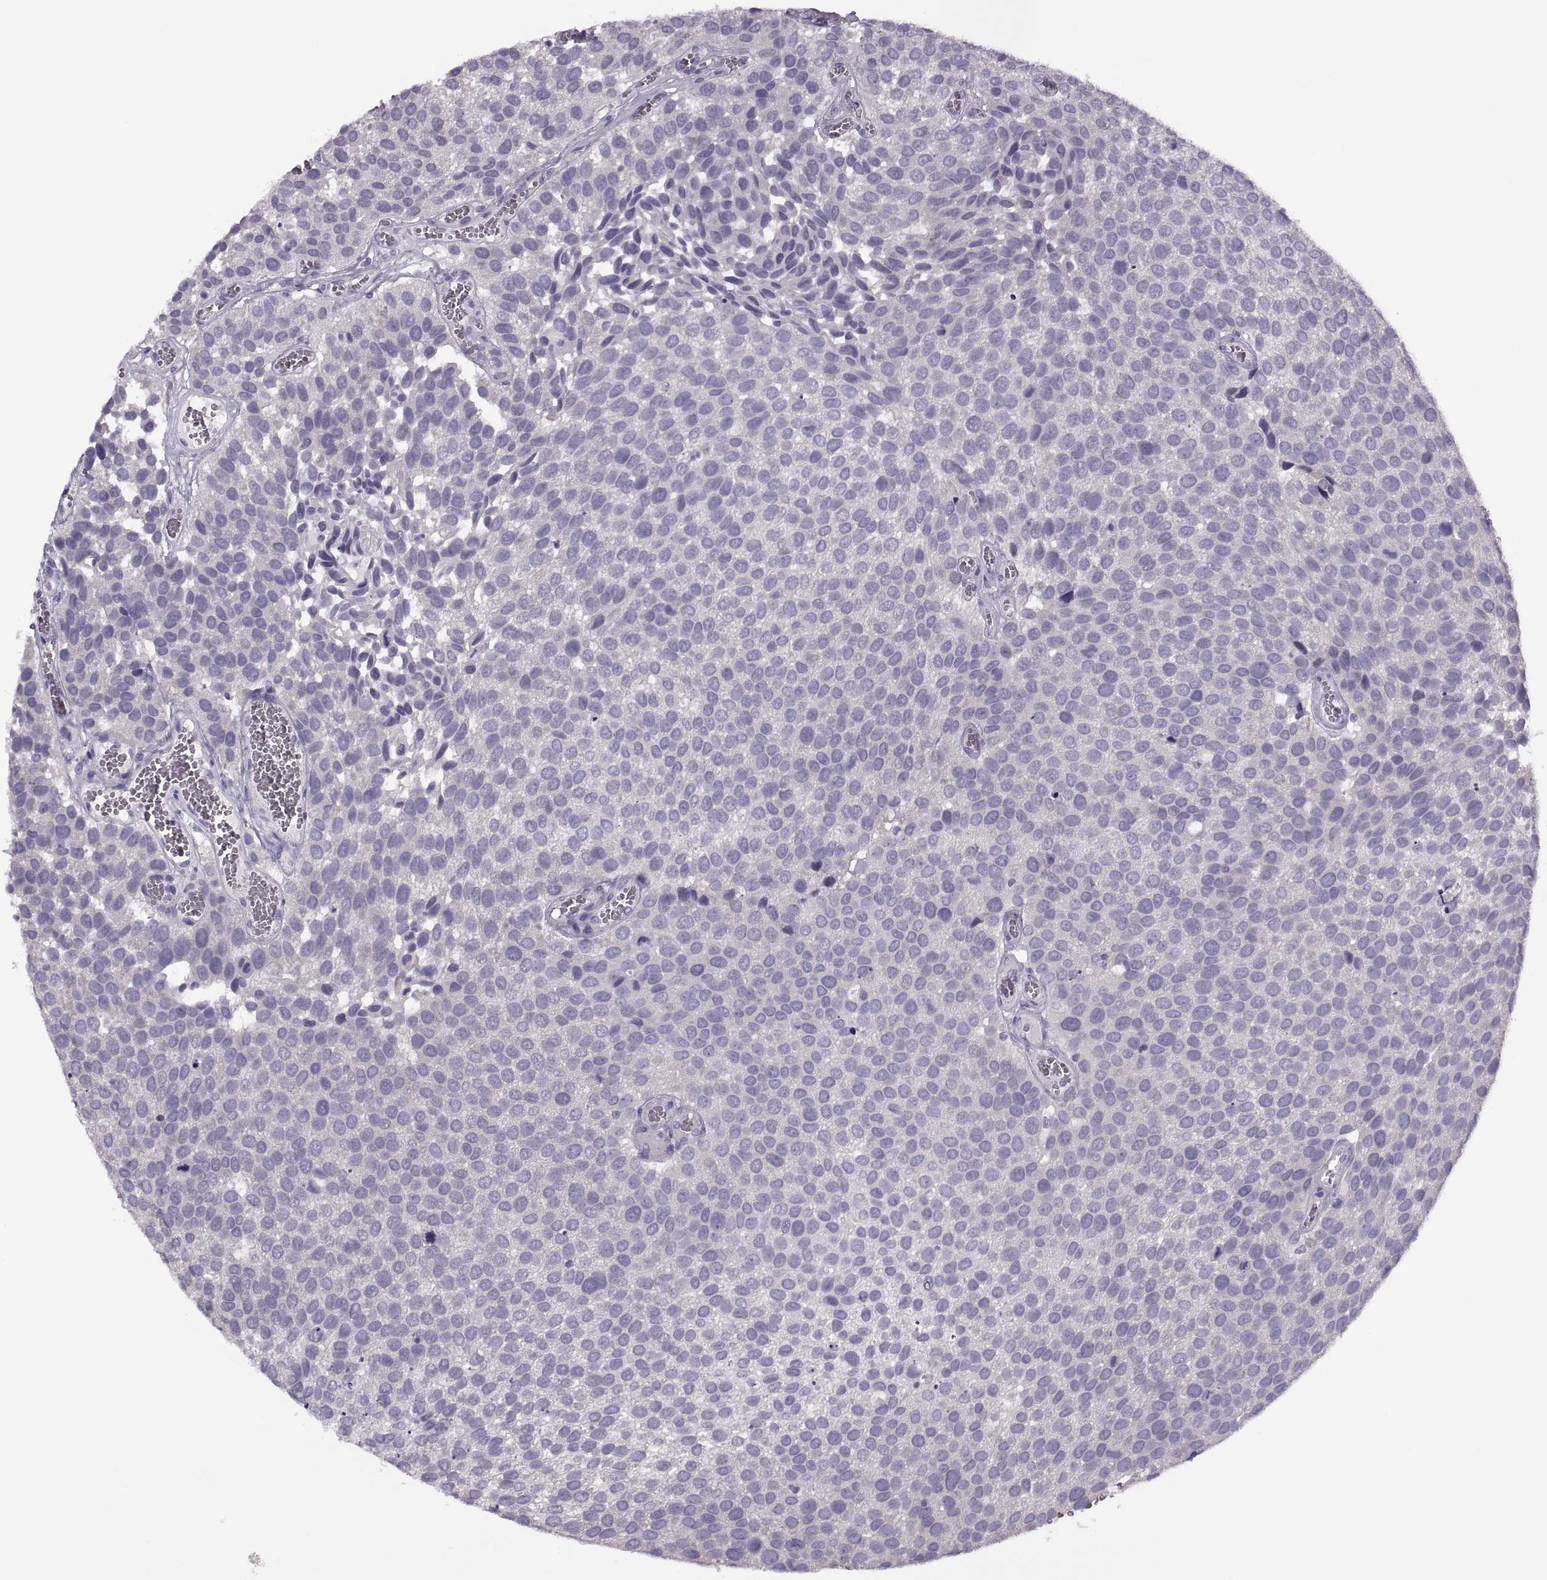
{"staining": {"intensity": "negative", "quantity": "none", "location": "none"}, "tissue": "urothelial cancer", "cell_type": "Tumor cells", "image_type": "cancer", "snomed": [{"axis": "morphology", "description": "Urothelial carcinoma, Low grade"}, {"axis": "topography", "description": "Urinary bladder"}], "caption": "Immunohistochemistry (IHC) photomicrograph of neoplastic tissue: urothelial cancer stained with DAB (3,3'-diaminobenzidine) shows no significant protein positivity in tumor cells.", "gene": "PRSS54", "patient": {"sex": "female", "age": 69}}